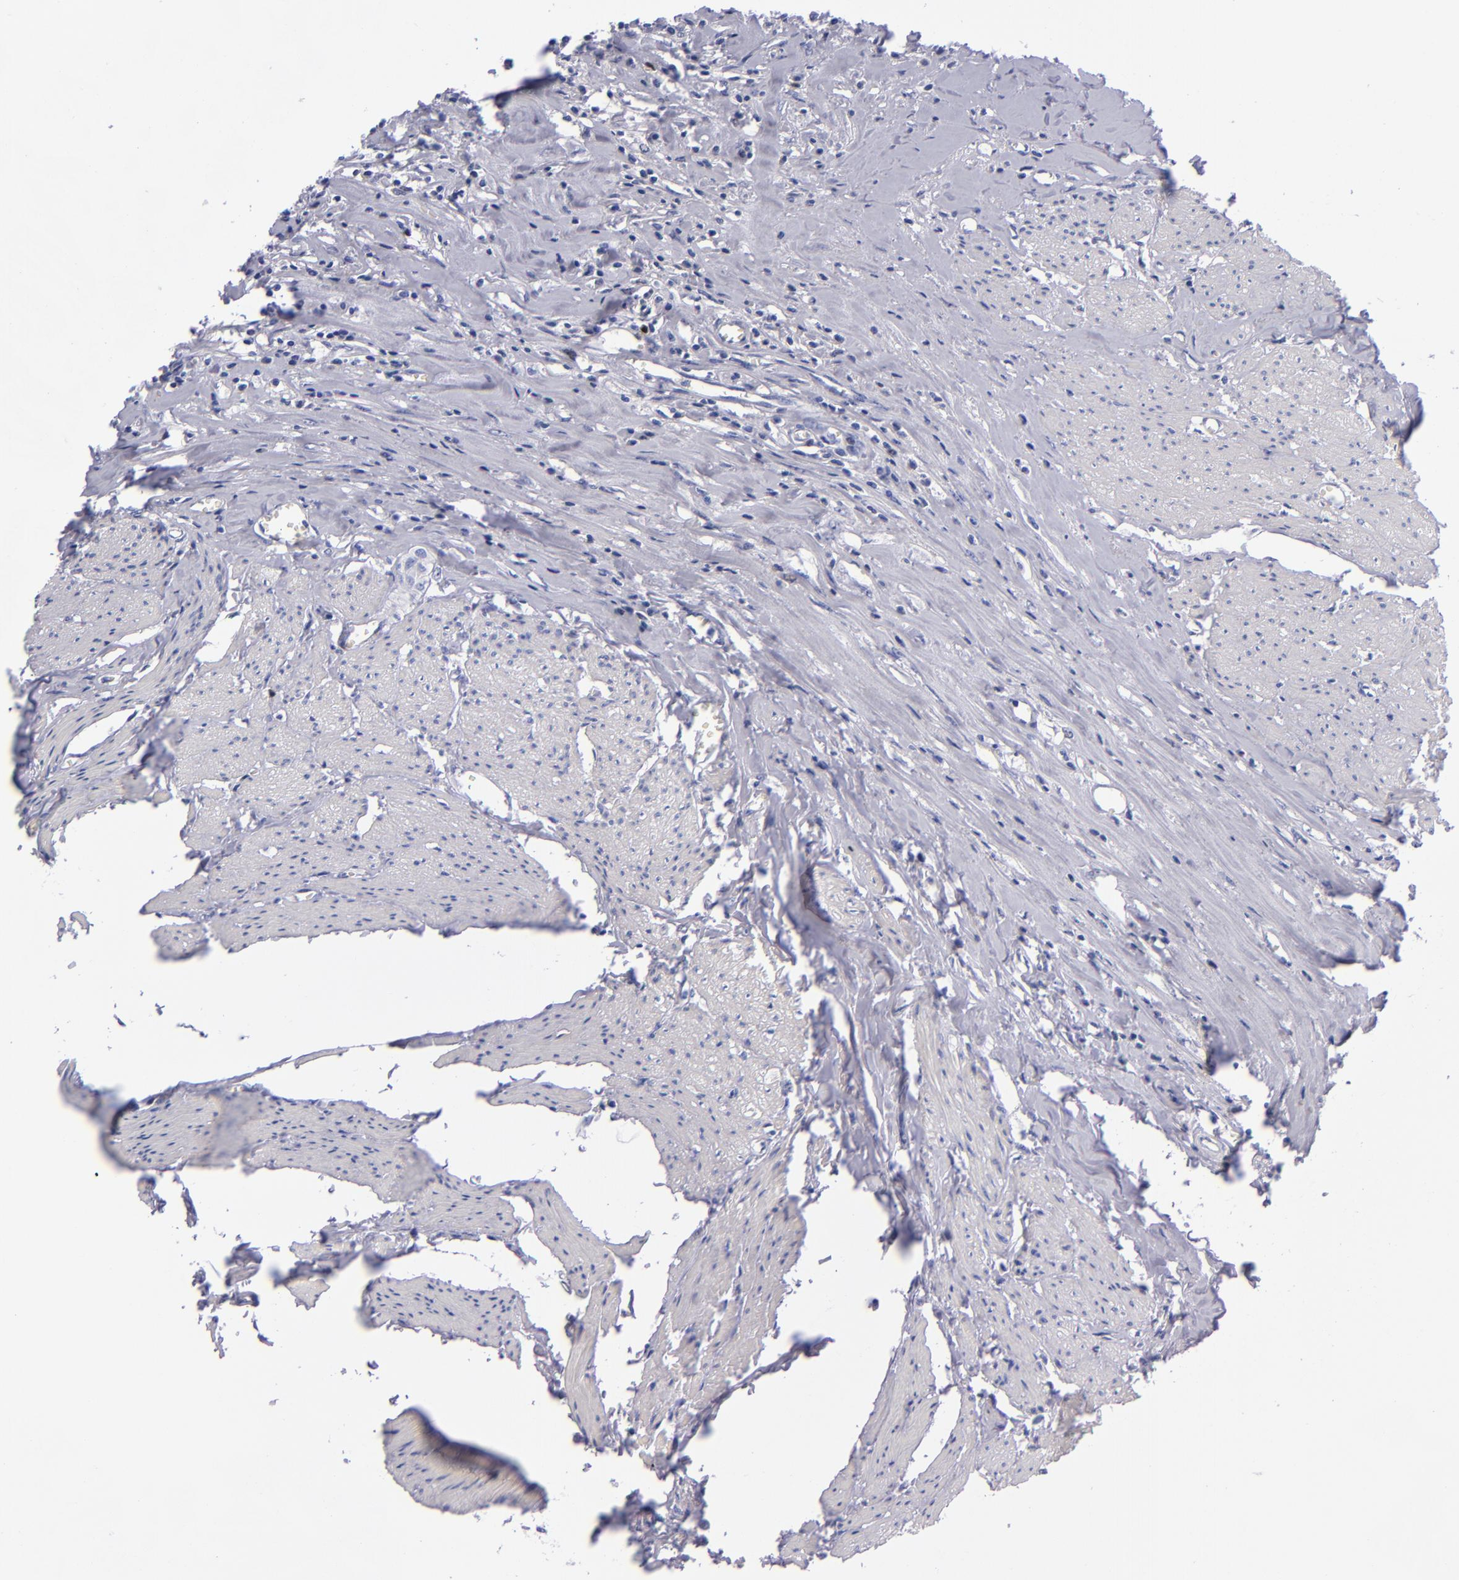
{"staining": {"intensity": "negative", "quantity": "none", "location": "none"}, "tissue": "urothelial cancer", "cell_type": "Tumor cells", "image_type": "cancer", "snomed": [{"axis": "morphology", "description": "Urothelial carcinoma, High grade"}, {"axis": "topography", "description": "Urinary bladder"}], "caption": "Human urothelial cancer stained for a protein using immunohistochemistry (IHC) displays no positivity in tumor cells.", "gene": "MCM7", "patient": {"sex": "male", "age": 54}}